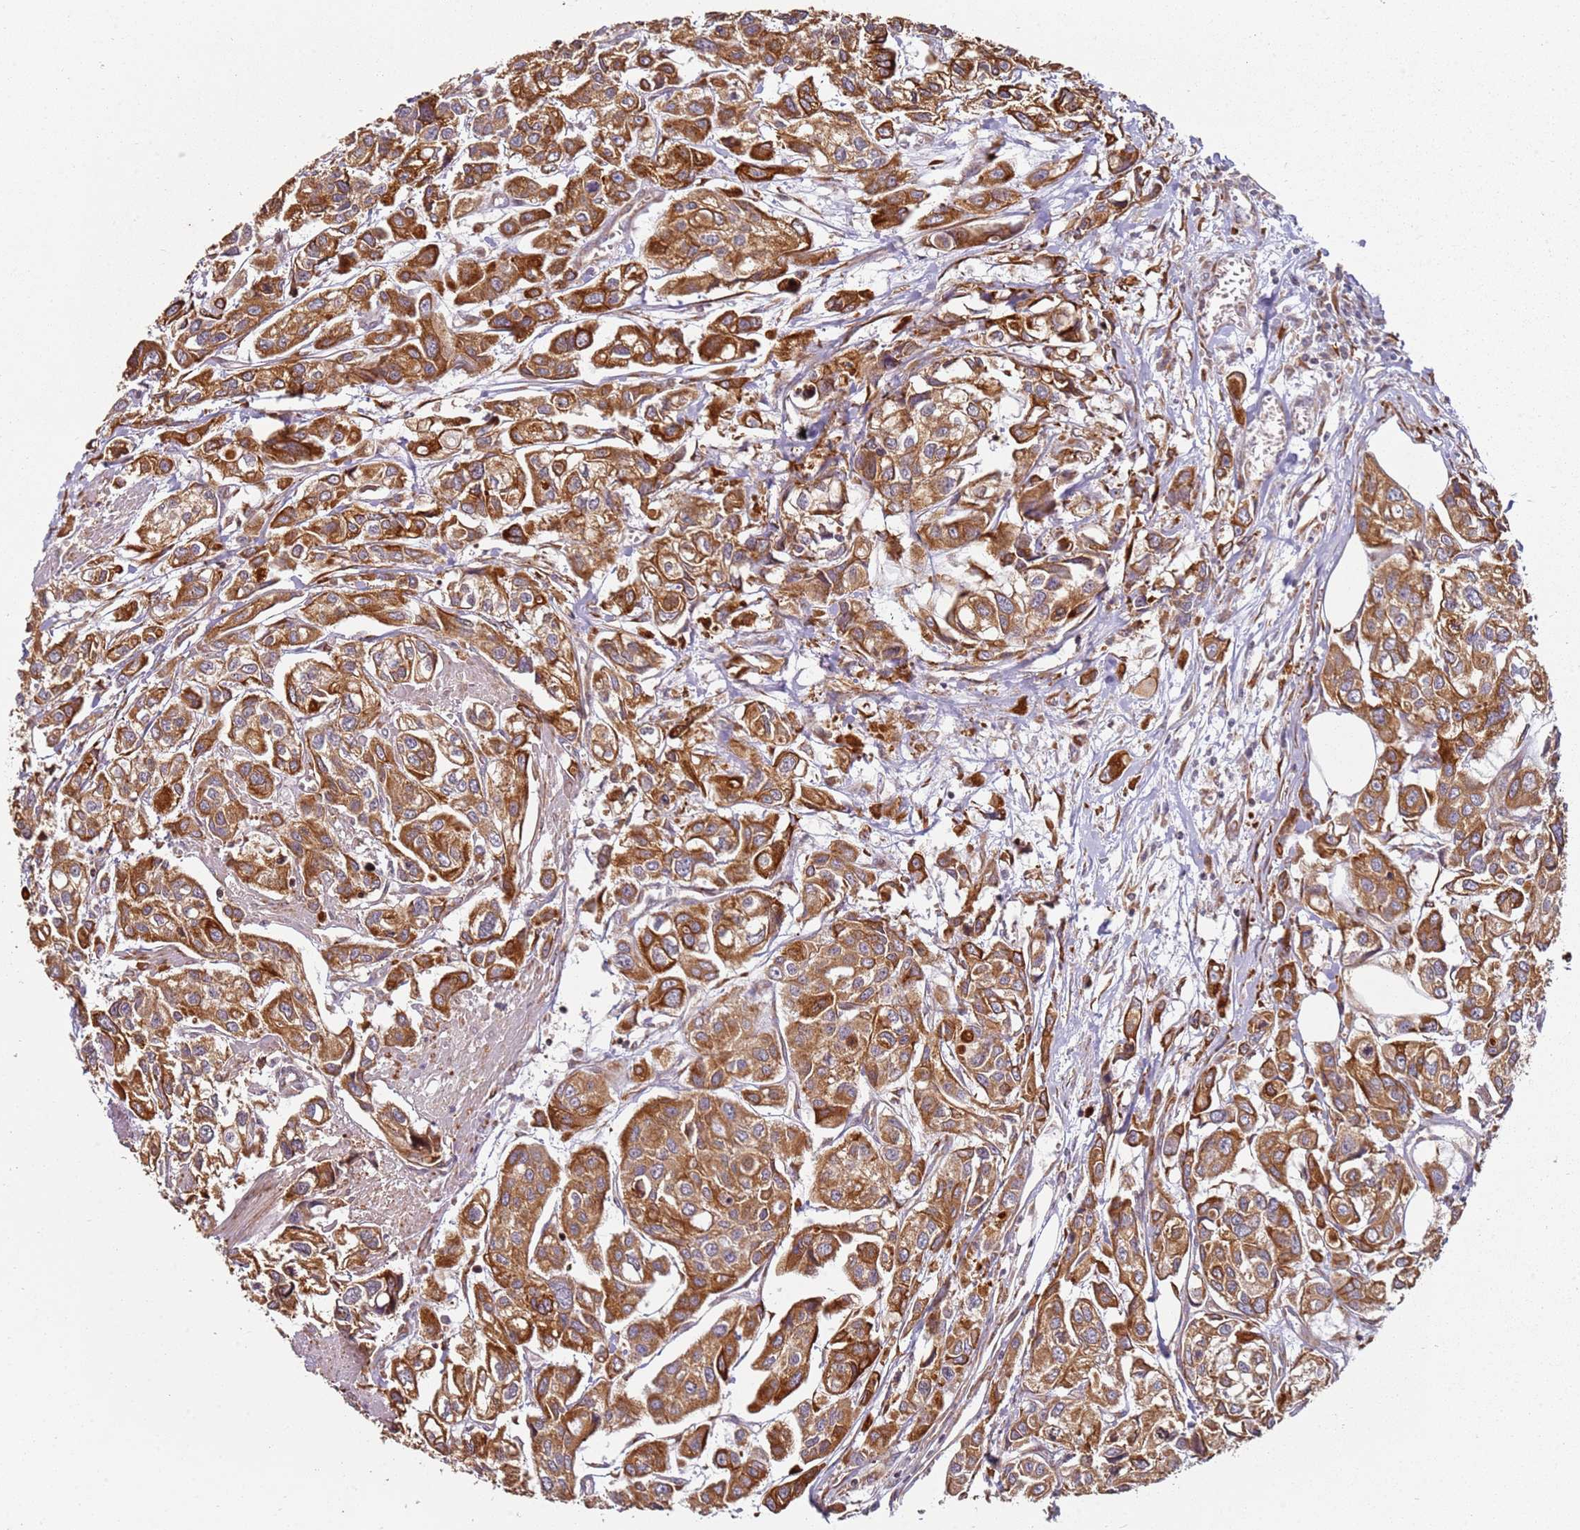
{"staining": {"intensity": "moderate", "quantity": ">75%", "location": "cytoplasmic/membranous"}, "tissue": "urothelial cancer", "cell_type": "Tumor cells", "image_type": "cancer", "snomed": [{"axis": "morphology", "description": "Urothelial carcinoma, High grade"}, {"axis": "topography", "description": "Urinary bladder"}], "caption": "Immunohistochemical staining of human urothelial cancer shows medium levels of moderate cytoplasmic/membranous protein staining in approximately >75% of tumor cells.", "gene": "ARFRP1", "patient": {"sex": "male", "age": 67}}